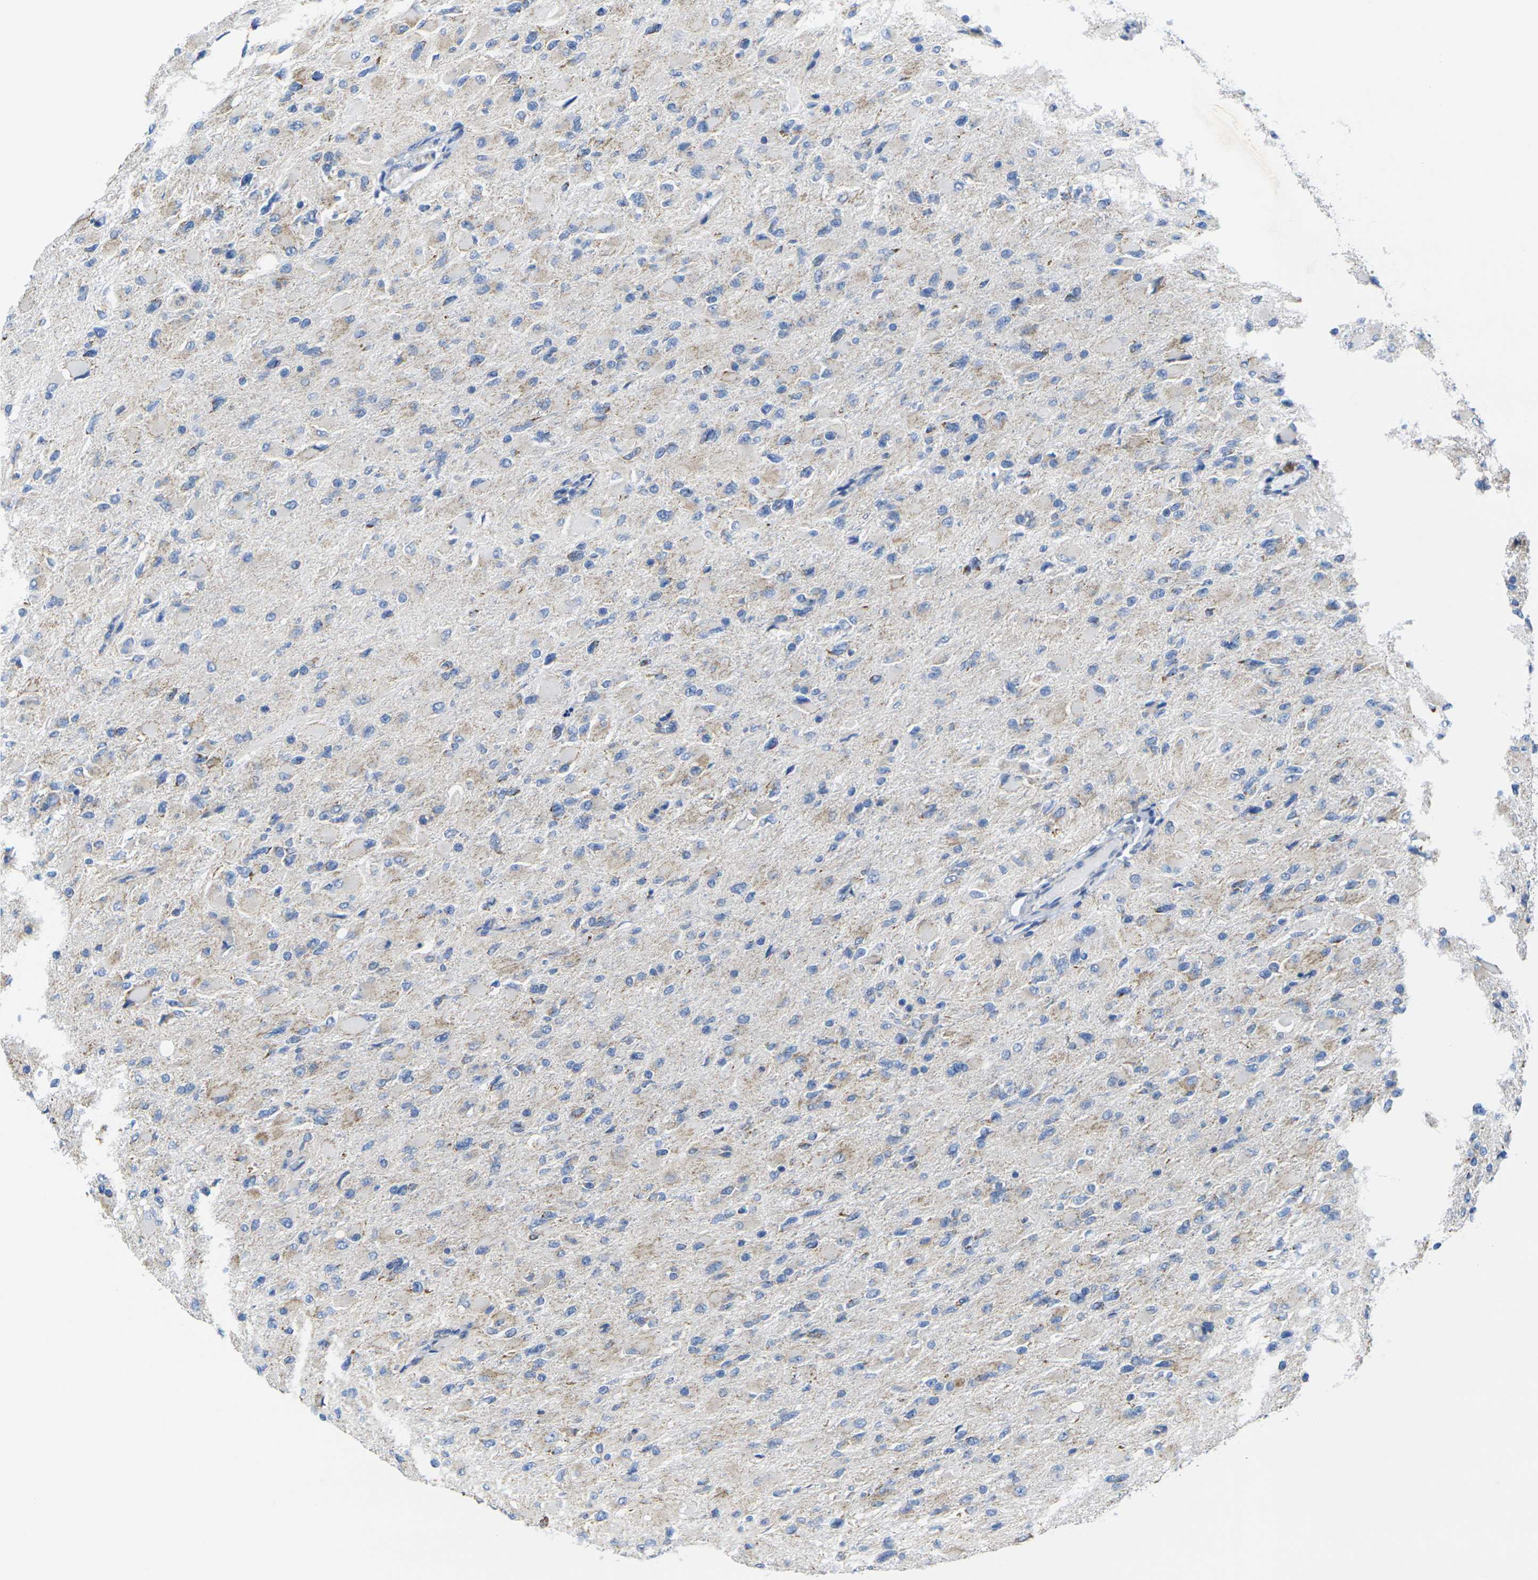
{"staining": {"intensity": "weak", "quantity": "25%-75%", "location": "cytoplasmic/membranous"}, "tissue": "glioma", "cell_type": "Tumor cells", "image_type": "cancer", "snomed": [{"axis": "morphology", "description": "Glioma, malignant, High grade"}, {"axis": "topography", "description": "Cerebral cortex"}], "caption": "A photomicrograph of malignant glioma (high-grade) stained for a protein shows weak cytoplasmic/membranous brown staining in tumor cells. The staining was performed using DAB, with brown indicating positive protein expression. Nuclei are stained blue with hematoxylin.", "gene": "TMEM204", "patient": {"sex": "female", "age": 36}}